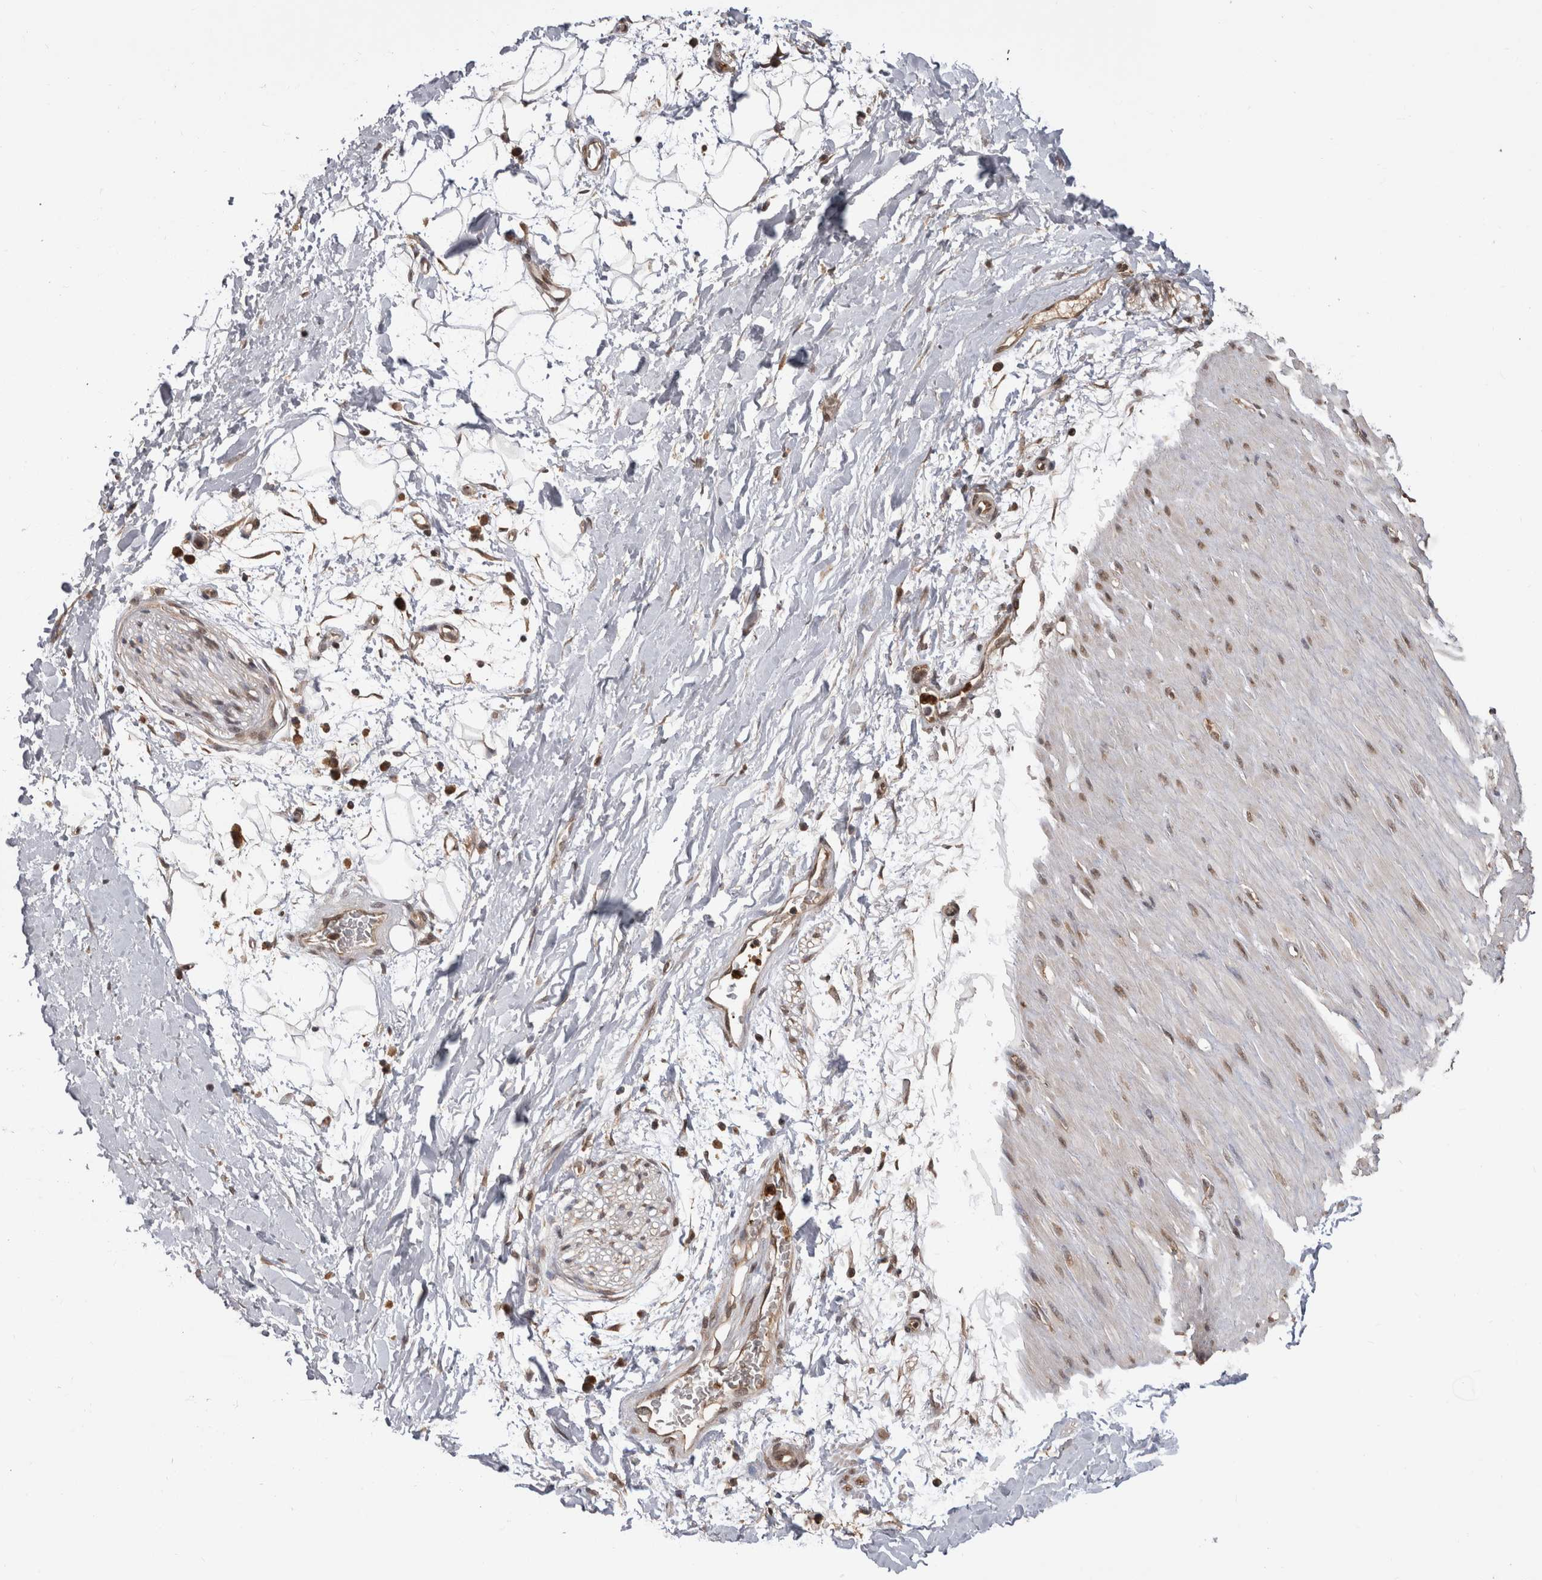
{"staining": {"intensity": "moderate", "quantity": ">75%", "location": "cytoplasmic/membranous,nuclear"}, "tissue": "adipose tissue", "cell_type": "Adipocytes", "image_type": "normal", "snomed": [{"axis": "morphology", "description": "Normal tissue, NOS"}, {"axis": "topography", "description": "Soft tissue"}], "caption": "The photomicrograph reveals immunohistochemical staining of benign adipose tissue. There is moderate cytoplasmic/membranous,nuclear expression is identified in about >75% of adipocytes. The staining was performed using DAB (3,3'-diaminobenzidine) to visualize the protein expression in brown, while the nuclei were stained in blue with hematoxylin (Magnification: 20x).", "gene": "PAK4", "patient": {"sex": "male", "age": 72}}